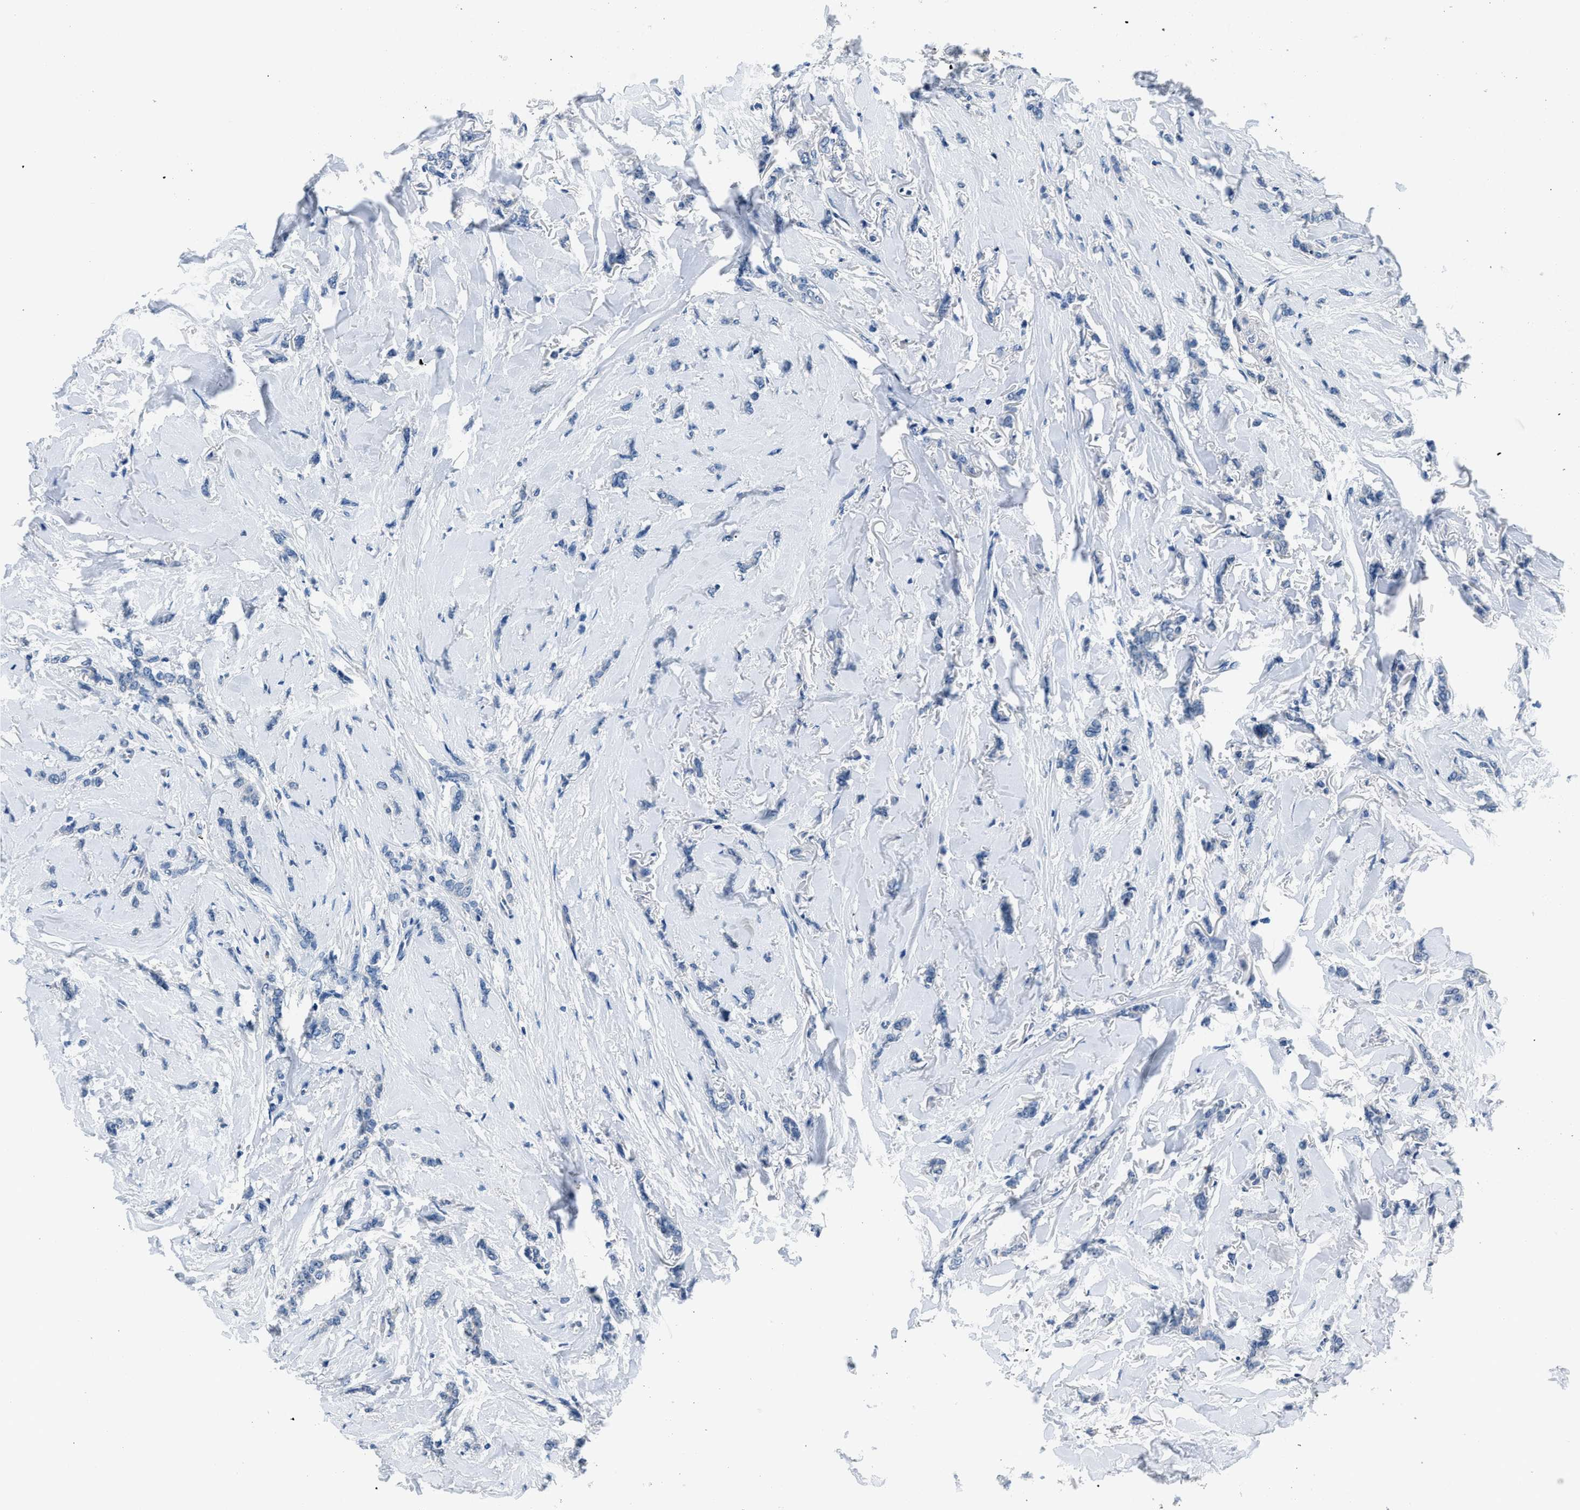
{"staining": {"intensity": "negative", "quantity": "none", "location": "none"}, "tissue": "breast cancer", "cell_type": "Tumor cells", "image_type": "cancer", "snomed": [{"axis": "morphology", "description": "Lobular carcinoma"}, {"axis": "topography", "description": "Skin"}, {"axis": "topography", "description": "Breast"}], "caption": "This is an IHC histopathology image of human breast cancer (lobular carcinoma). There is no staining in tumor cells.", "gene": "GJA3", "patient": {"sex": "female", "age": 46}}